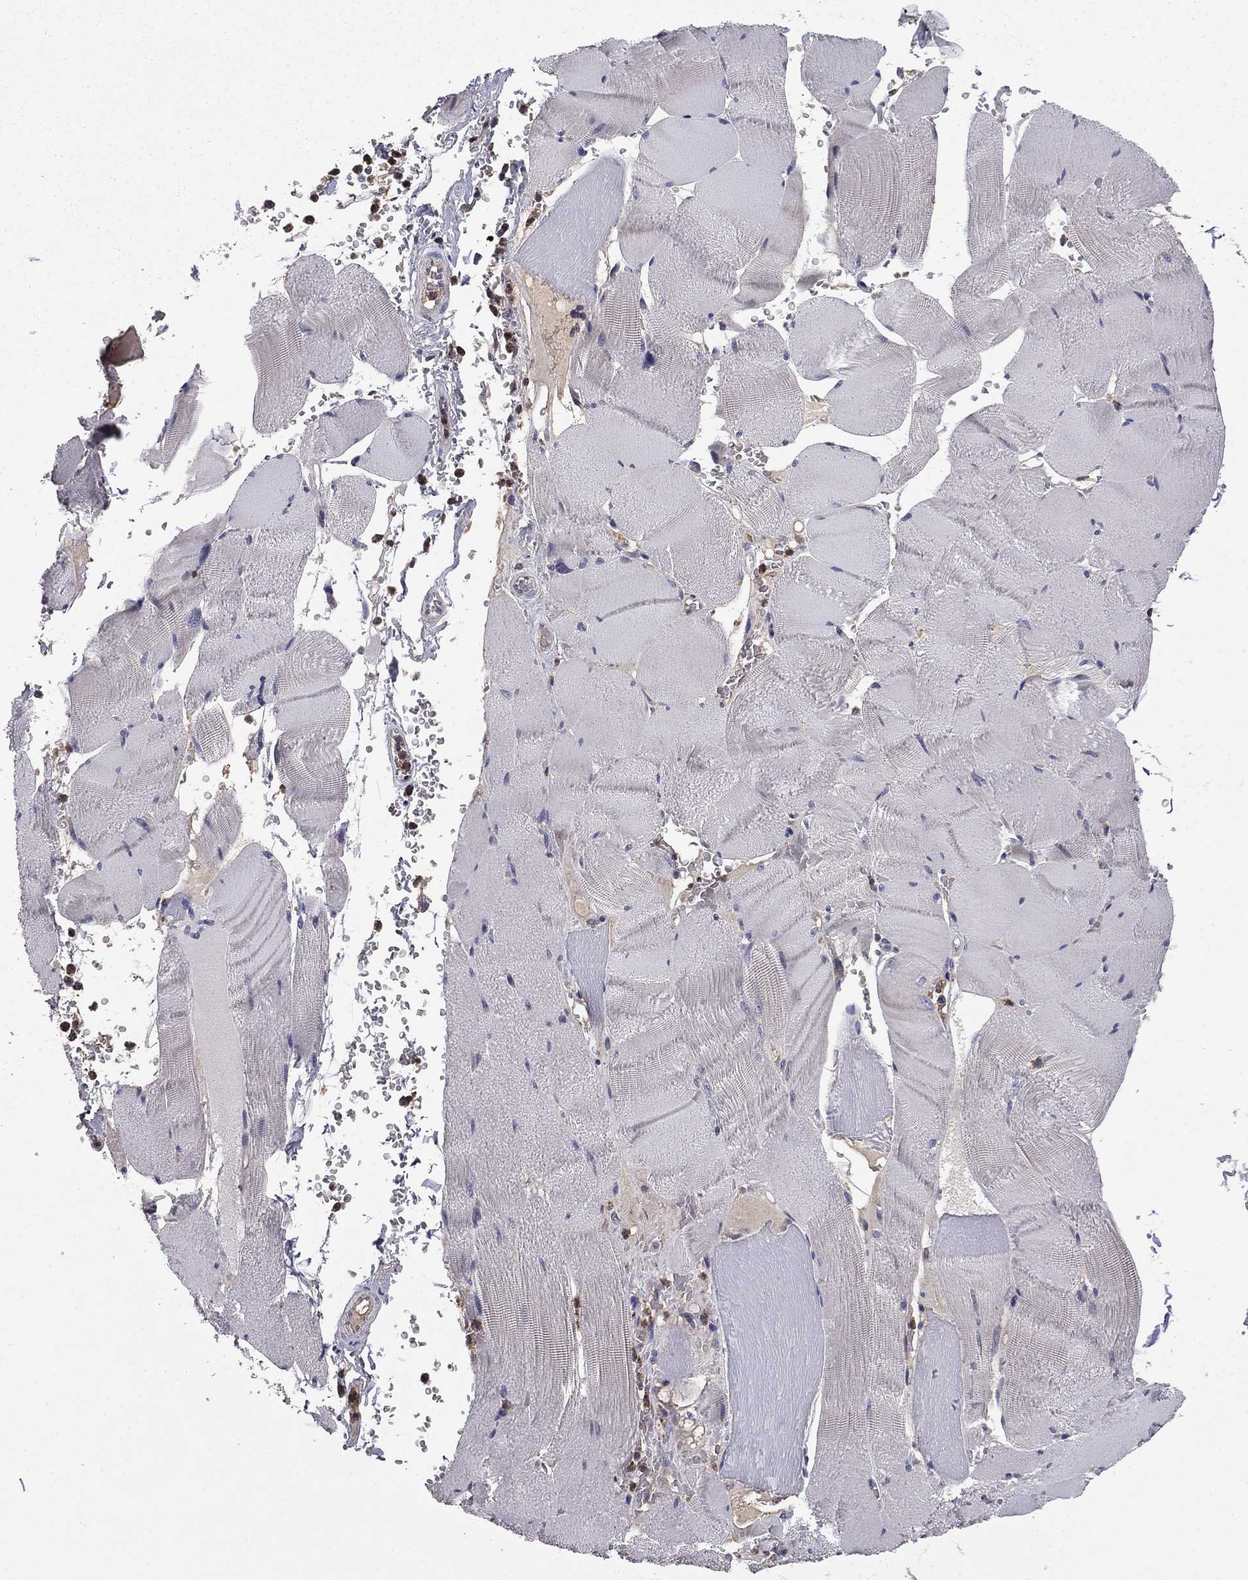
{"staining": {"intensity": "weak", "quantity": "25%-75%", "location": "cytoplasmic/membranous"}, "tissue": "skeletal muscle", "cell_type": "Myocytes", "image_type": "normal", "snomed": [{"axis": "morphology", "description": "Normal tissue, NOS"}, {"axis": "topography", "description": "Skeletal muscle"}], "caption": "Skeletal muscle stained for a protein (brown) demonstrates weak cytoplasmic/membranous positive positivity in approximately 25%-75% of myocytes.", "gene": "CEACAM7", "patient": {"sex": "male", "age": 56}}